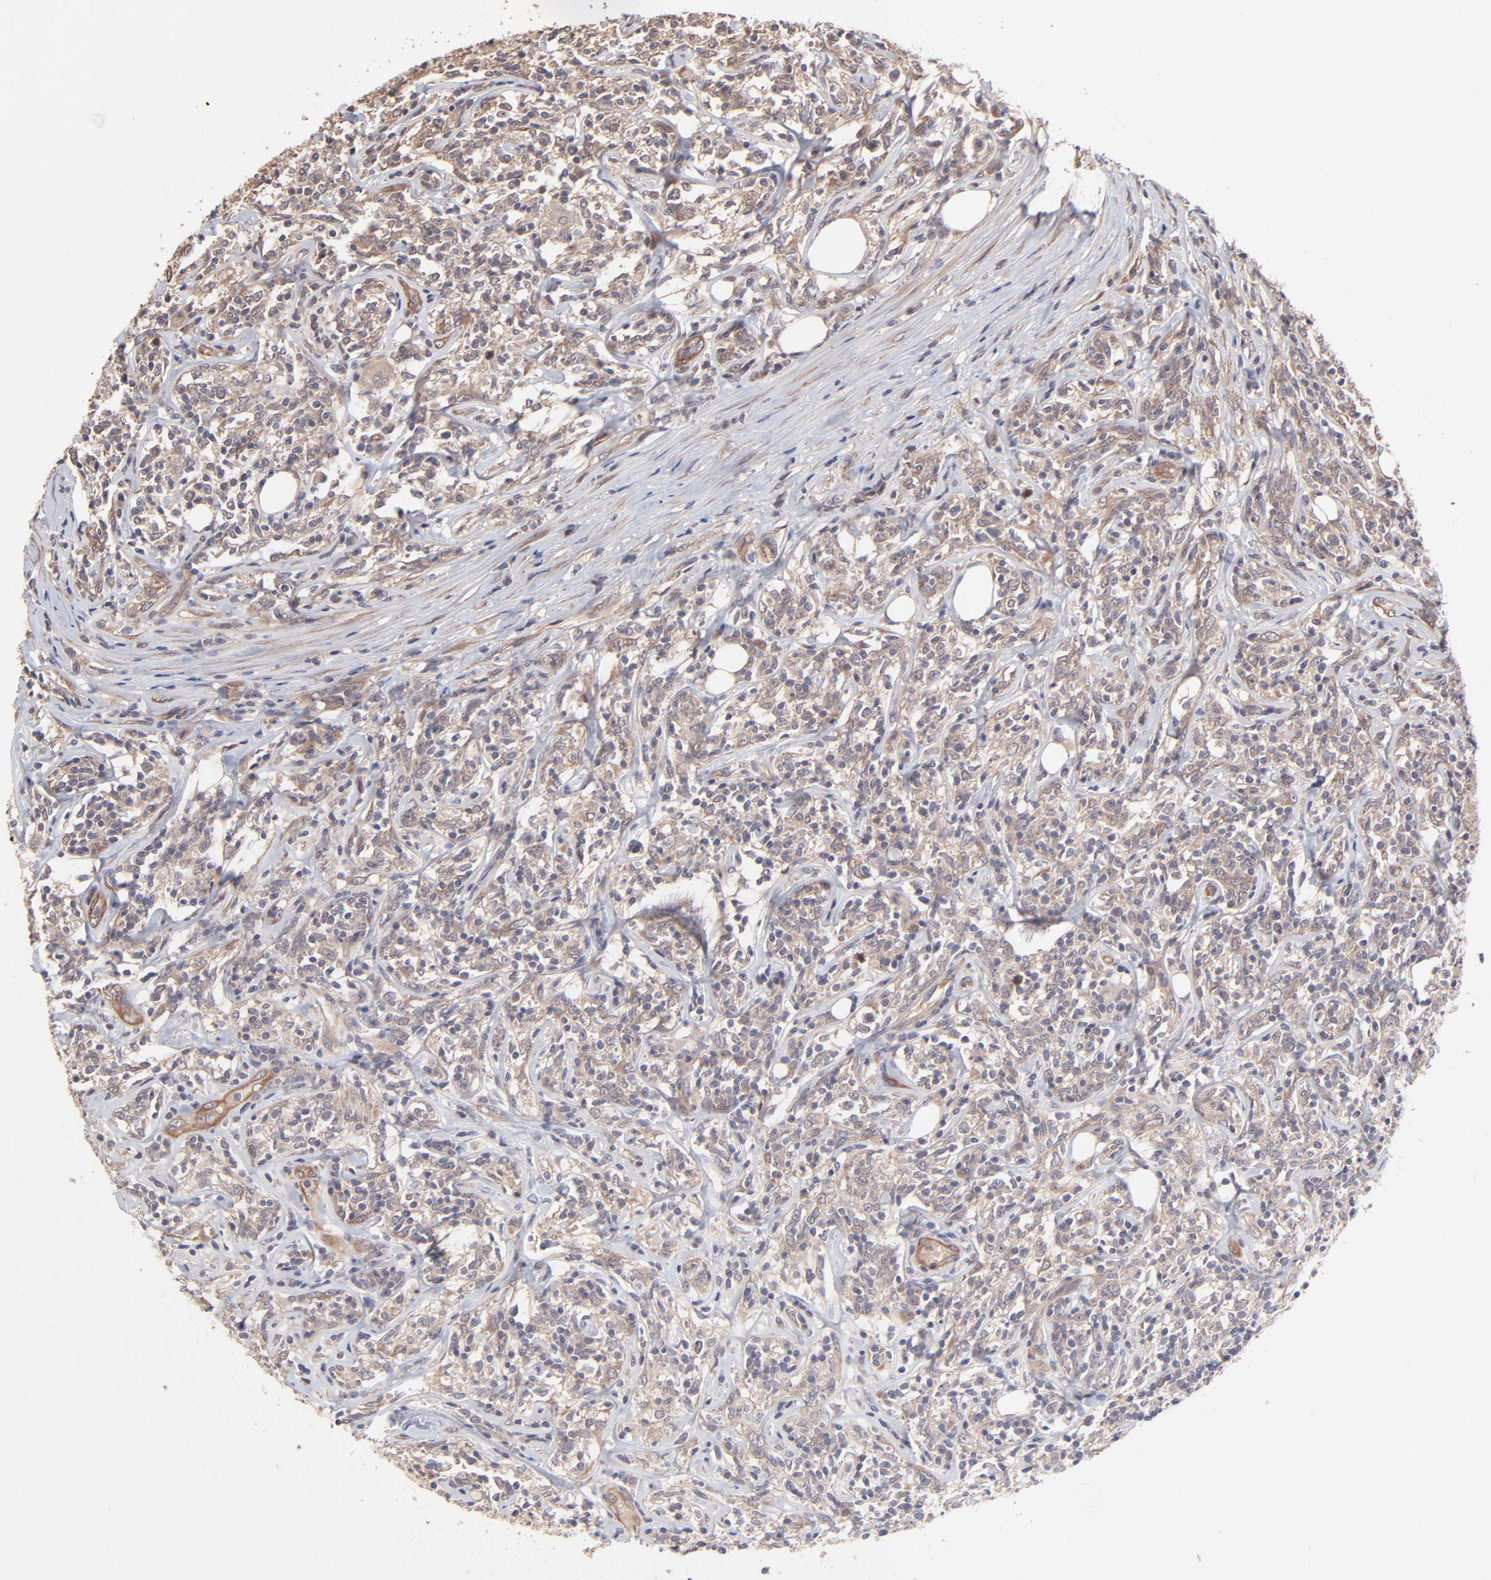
{"staining": {"intensity": "weak", "quantity": "25%-75%", "location": "cytoplasmic/membranous"}, "tissue": "lymphoma", "cell_type": "Tumor cells", "image_type": "cancer", "snomed": [{"axis": "morphology", "description": "Malignant lymphoma, non-Hodgkin's type, High grade"}, {"axis": "topography", "description": "Lymph node"}], "caption": "A high-resolution micrograph shows immunohistochemistry (IHC) staining of high-grade malignant lymphoma, non-Hodgkin's type, which displays weak cytoplasmic/membranous staining in approximately 25%-75% of tumor cells. (DAB IHC with brightfield microscopy, high magnification).", "gene": "ZNF780B", "patient": {"sex": "female", "age": 84}}